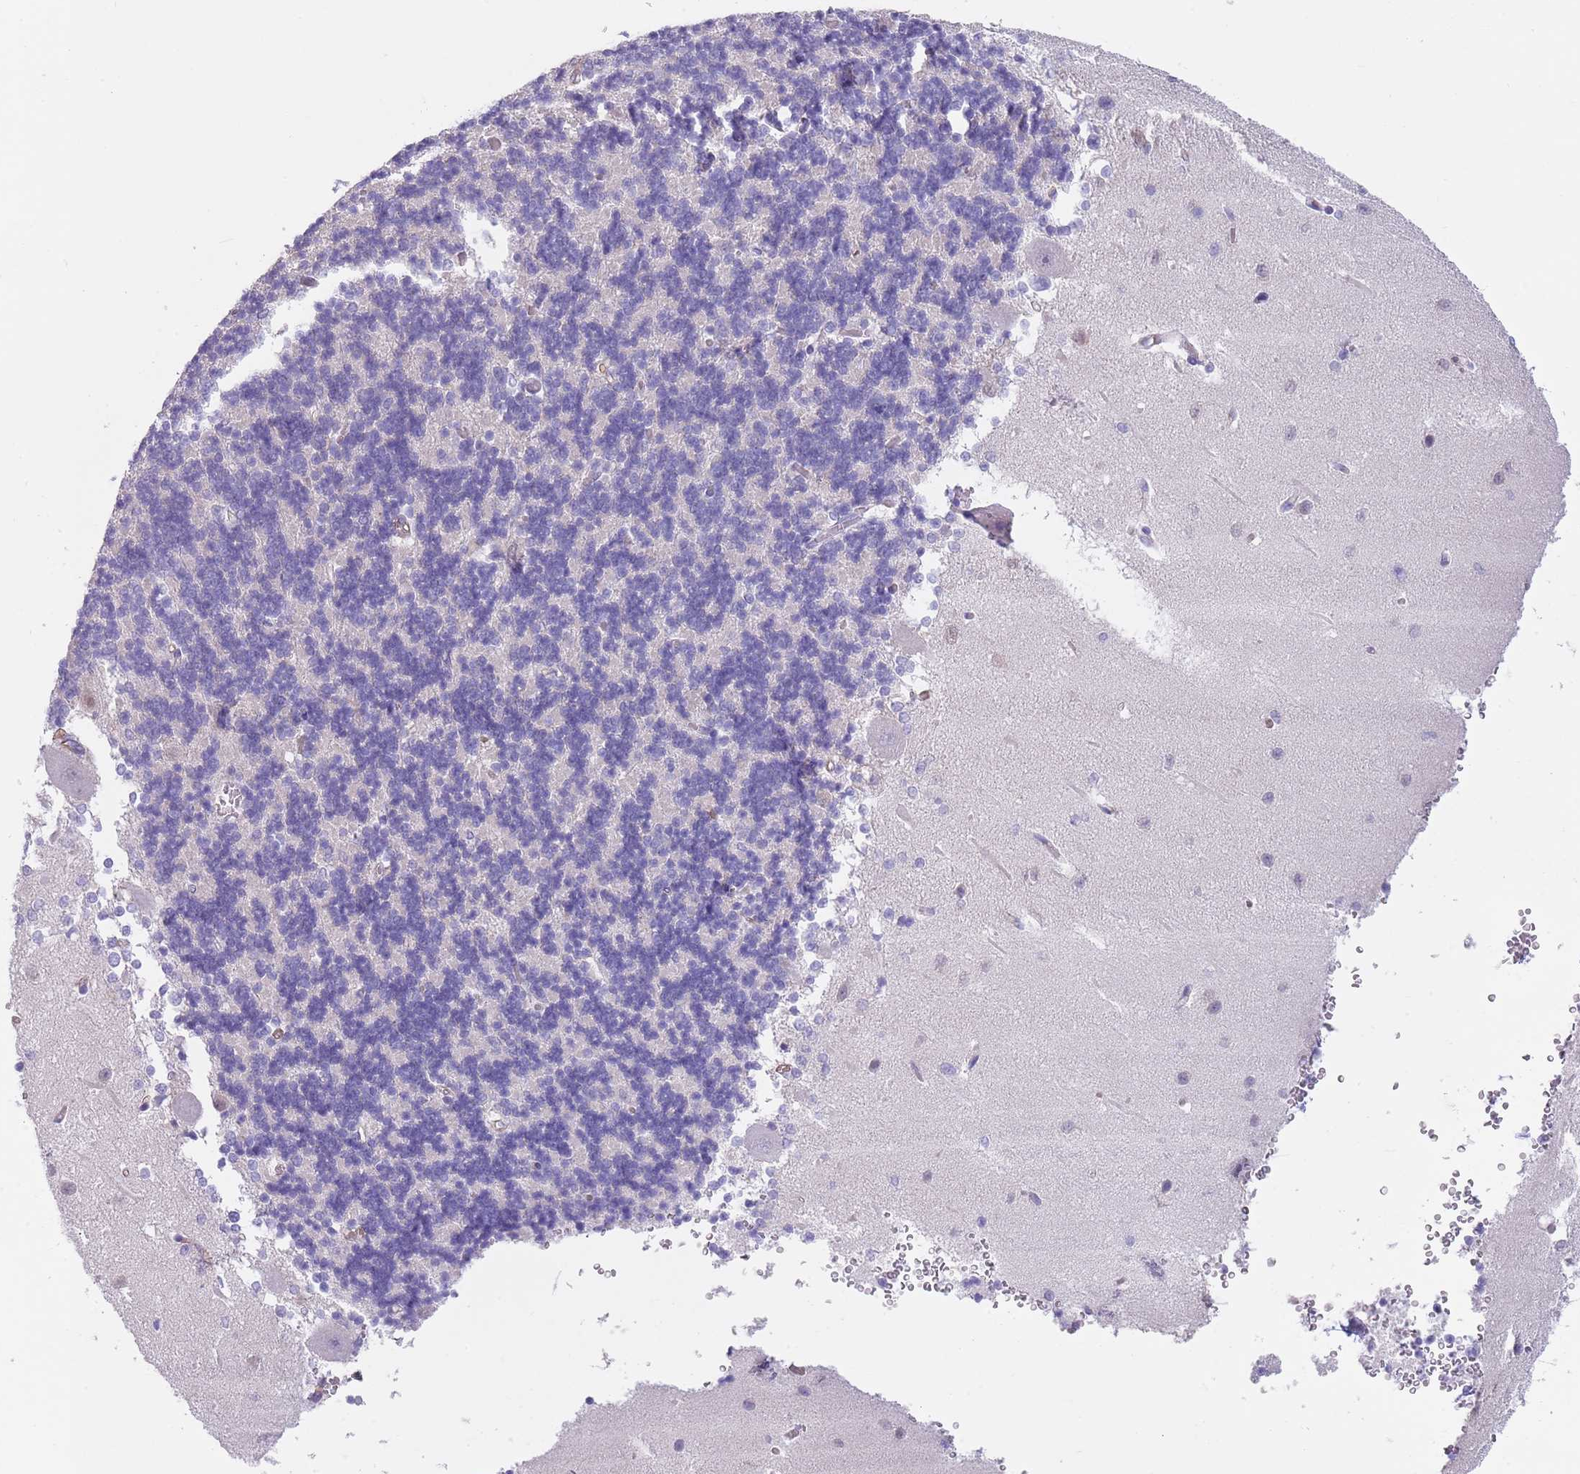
{"staining": {"intensity": "negative", "quantity": "none", "location": "none"}, "tissue": "cerebellum", "cell_type": "Cells in granular layer", "image_type": "normal", "snomed": [{"axis": "morphology", "description": "Normal tissue, NOS"}, {"axis": "topography", "description": "Cerebellum"}], "caption": "There is no significant staining in cells in granular layer of cerebellum. Nuclei are stained in blue.", "gene": "TSGA13", "patient": {"sex": "male", "age": 37}}